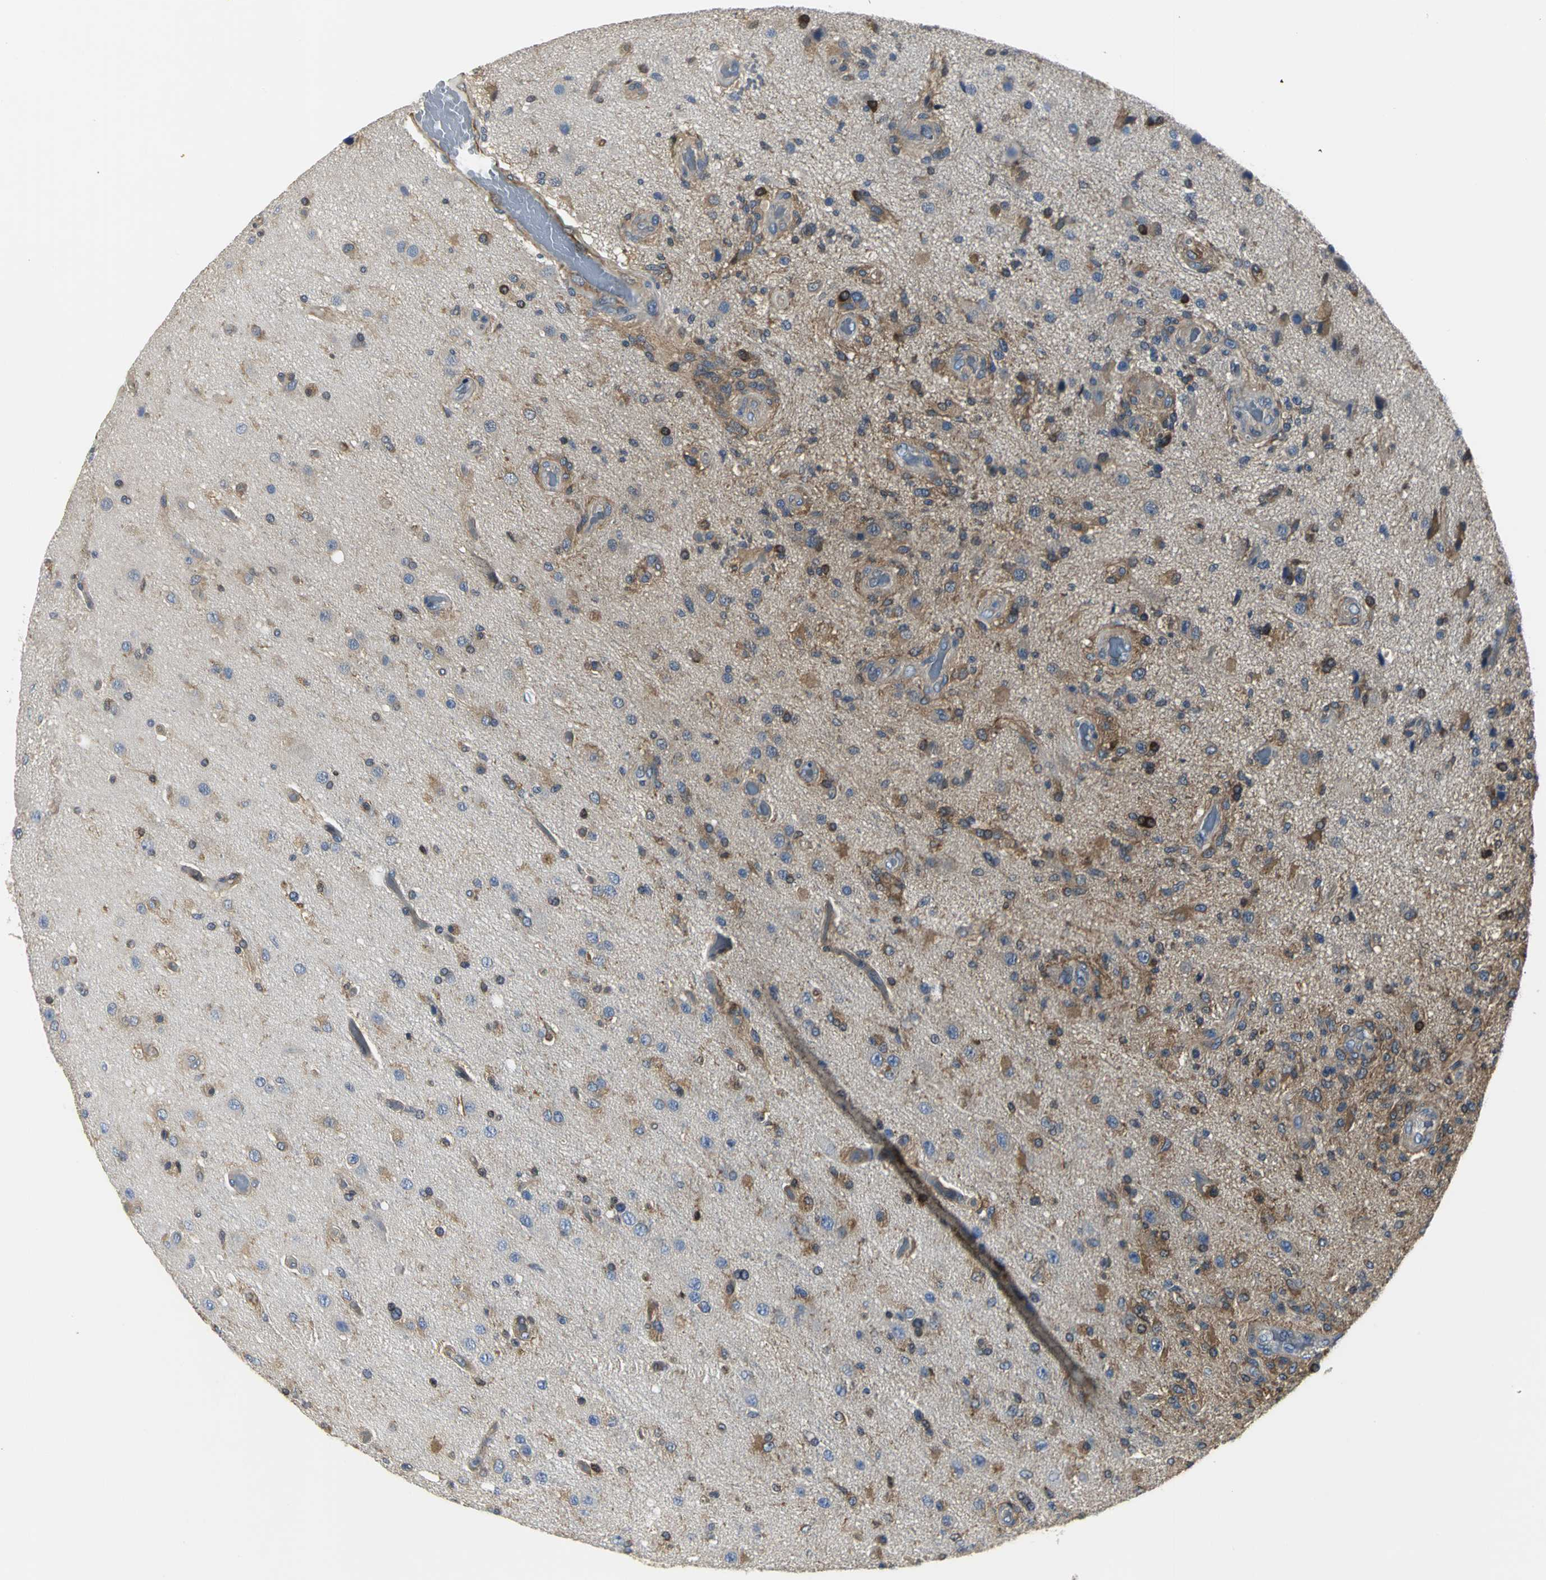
{"staining": {"intensity": "moderate", "quantity": "25%-75%", "location": "cytoplasmic/membranous,nuclear"}, "tissue": "glioma", "cell_type": "Tumor cells", "image_type": "cancer", "snomed": [{"axis": "morphology", "description": "Normal tissue, NOS"}, {"axis": "morphology", "description": "Glioma, malignant, High grade"}, {"axis": "topography", "description": "Cerebral cortex"}], "caption": "The histopathology image demonstrates a brown stain indicating the presence of a protein in the cytoplasmic/membranous and nuclear of tumor cells in high-grade glioma (malignant).", "gene": "CHRNB1", "patient": {"sex": "male", "age": 77}}